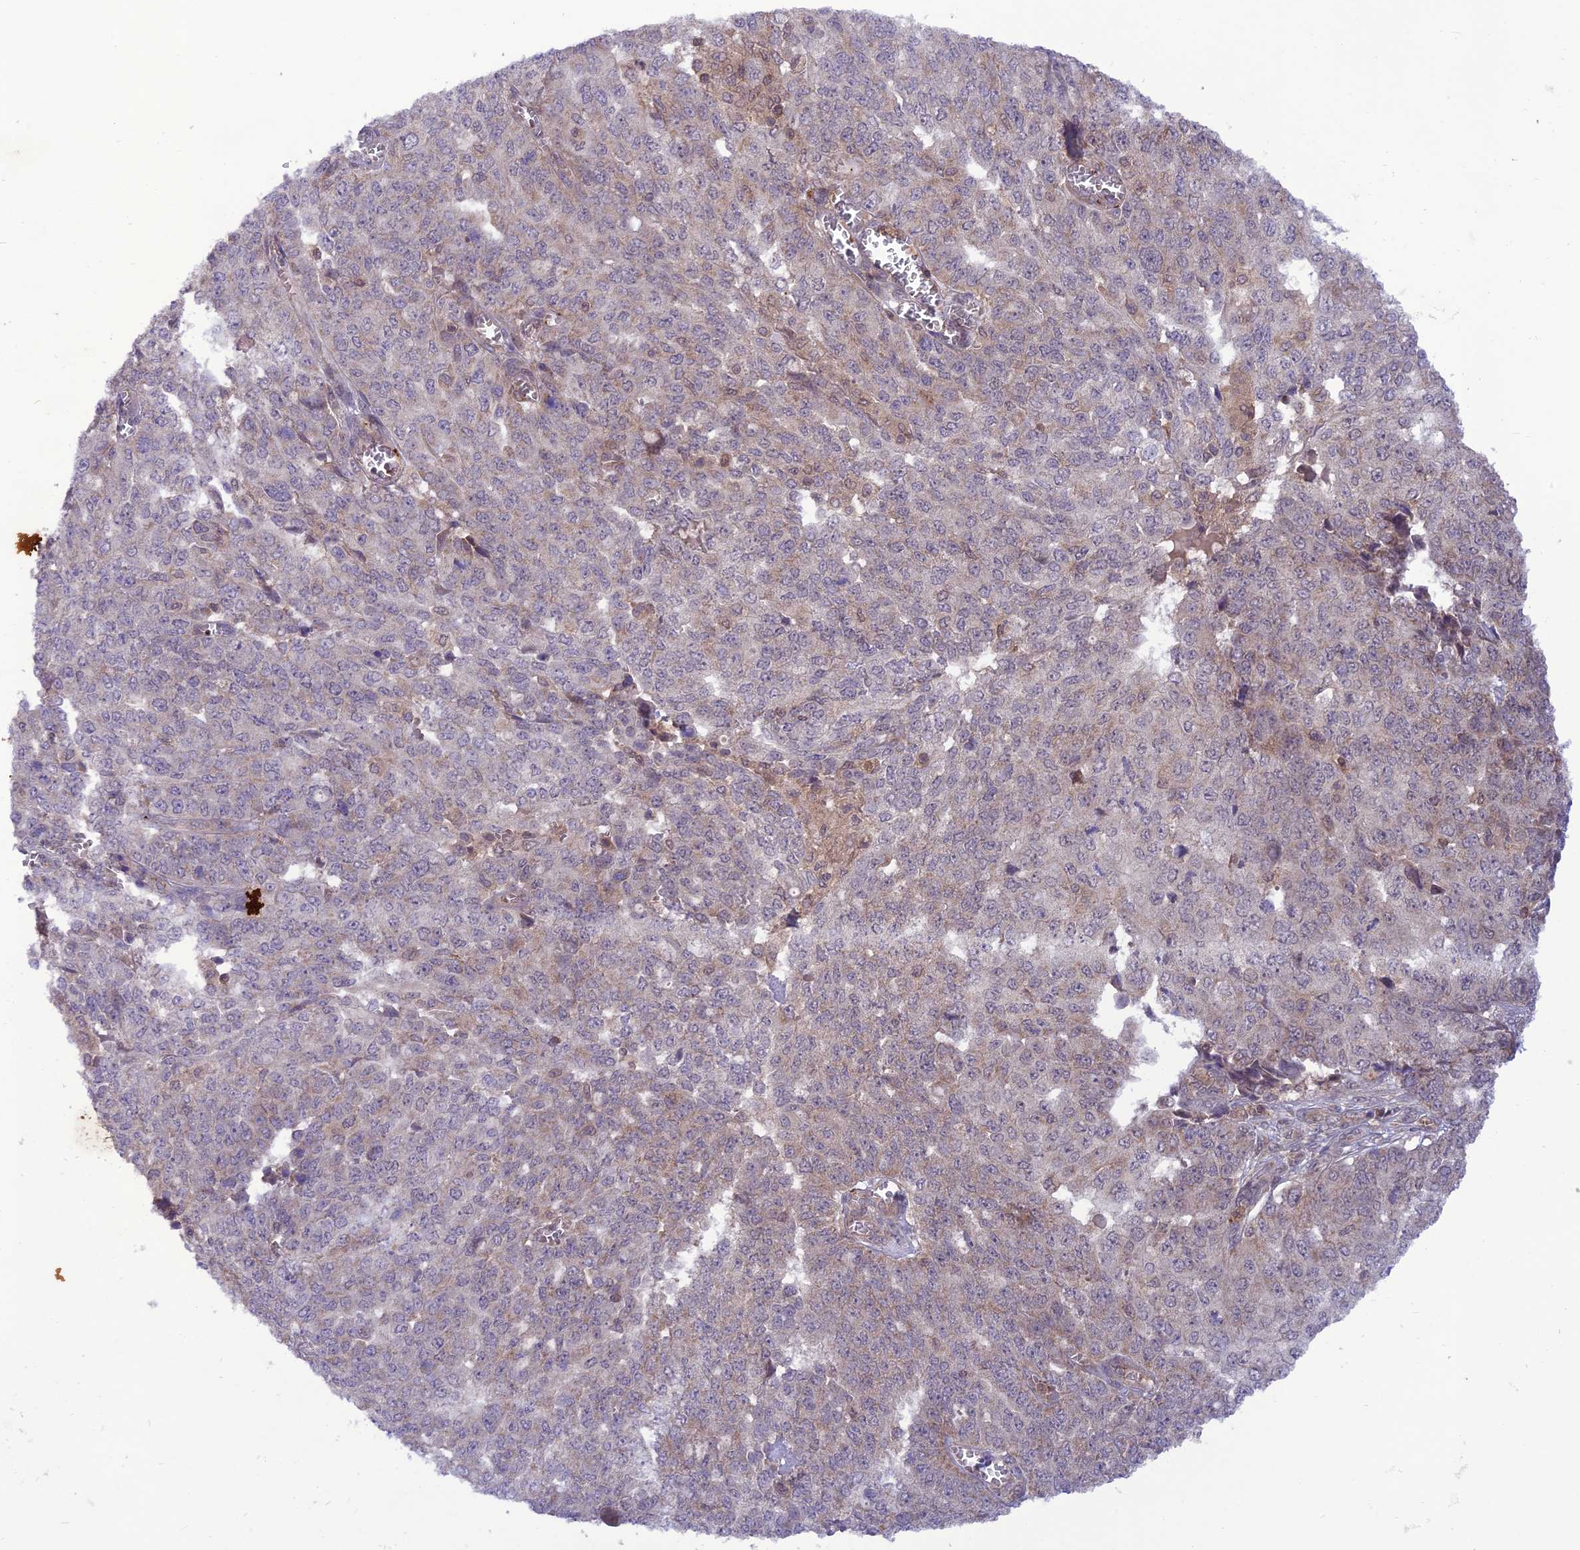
{"staining": {"intensity": "weak", "quantity": "<25%", "location": "cytoplasmic/membranous"}, "tissue": "ovarian cancer", "cell_type": "Tumor cells", "image_type": "cancer", "snomed": [{"axis": "morphology", "description": "Cystadenocarcinoma, serous, NOS"}, {"axis": "topography", "description": "Soft tissue"}, {"axis": "topography", "description": "Ovary"}], "caption": "An immunohistochemistry micrograph of ovarian serous cystadenocarcinoma is shown. There is no staining in tumor cells of ovarian serous cystadenocarcinoma.", "gene": "NDUFC1", "patient": {"sex": "female", "age": 57}}